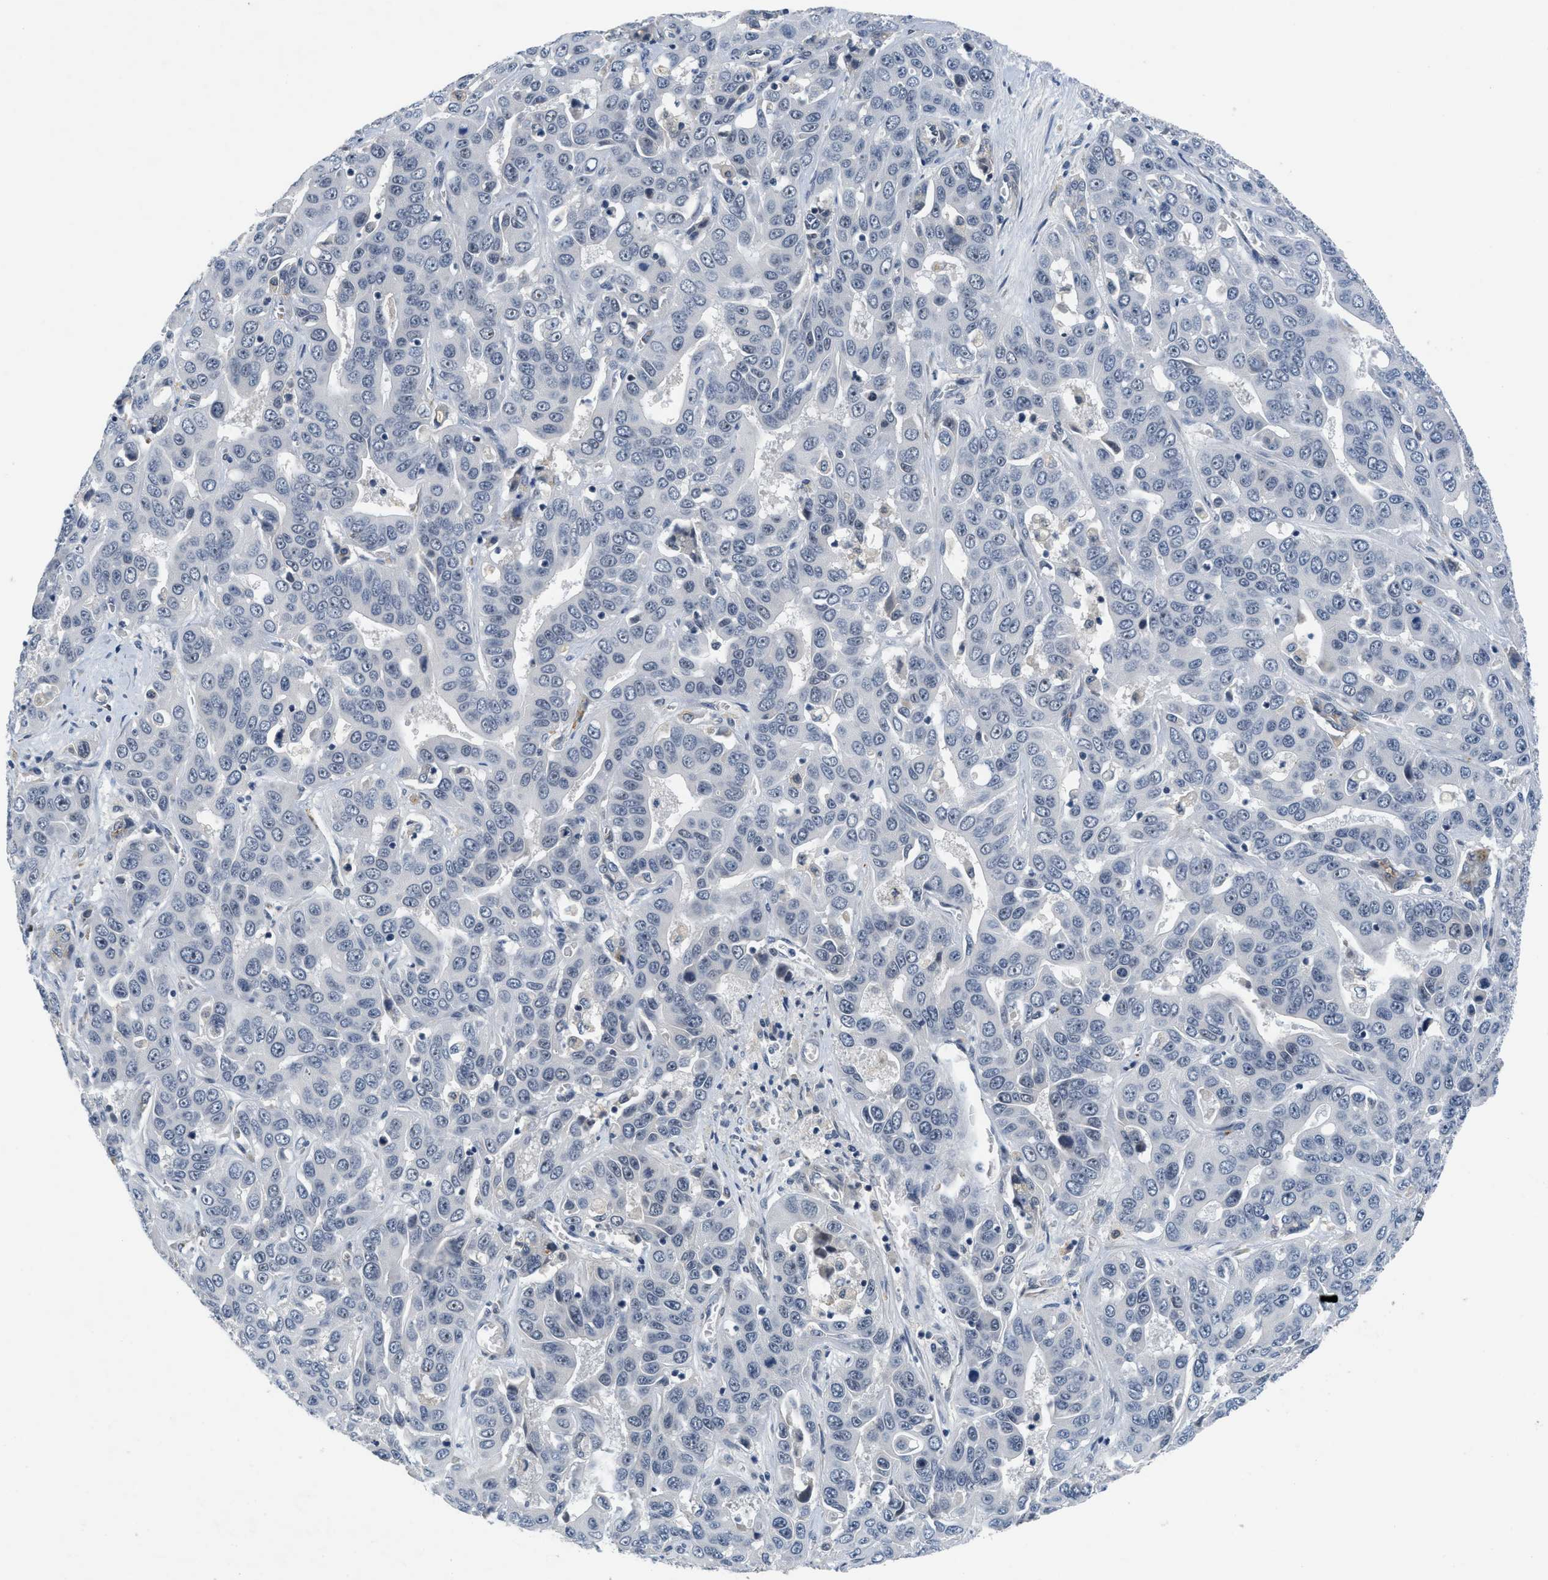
{"staining": {"intensity": "negative", "quantity": "none", "location": "none"}, "tissue": "liver cancer", "cell_type": "Tumor cells", "image_type": "cancer", "snomed": [{"axis": "morphology", "description": "Cholangiocarcinoma"}, {"axis": "topography", "description": "Liver"}], "caption": "Cholangiocarcinoma (liver) was stained to show a protein in brown. There is no significant positivity in tumor cells.", "gene": "MZF1", "patient": {"sex": "female", "age": 52}}